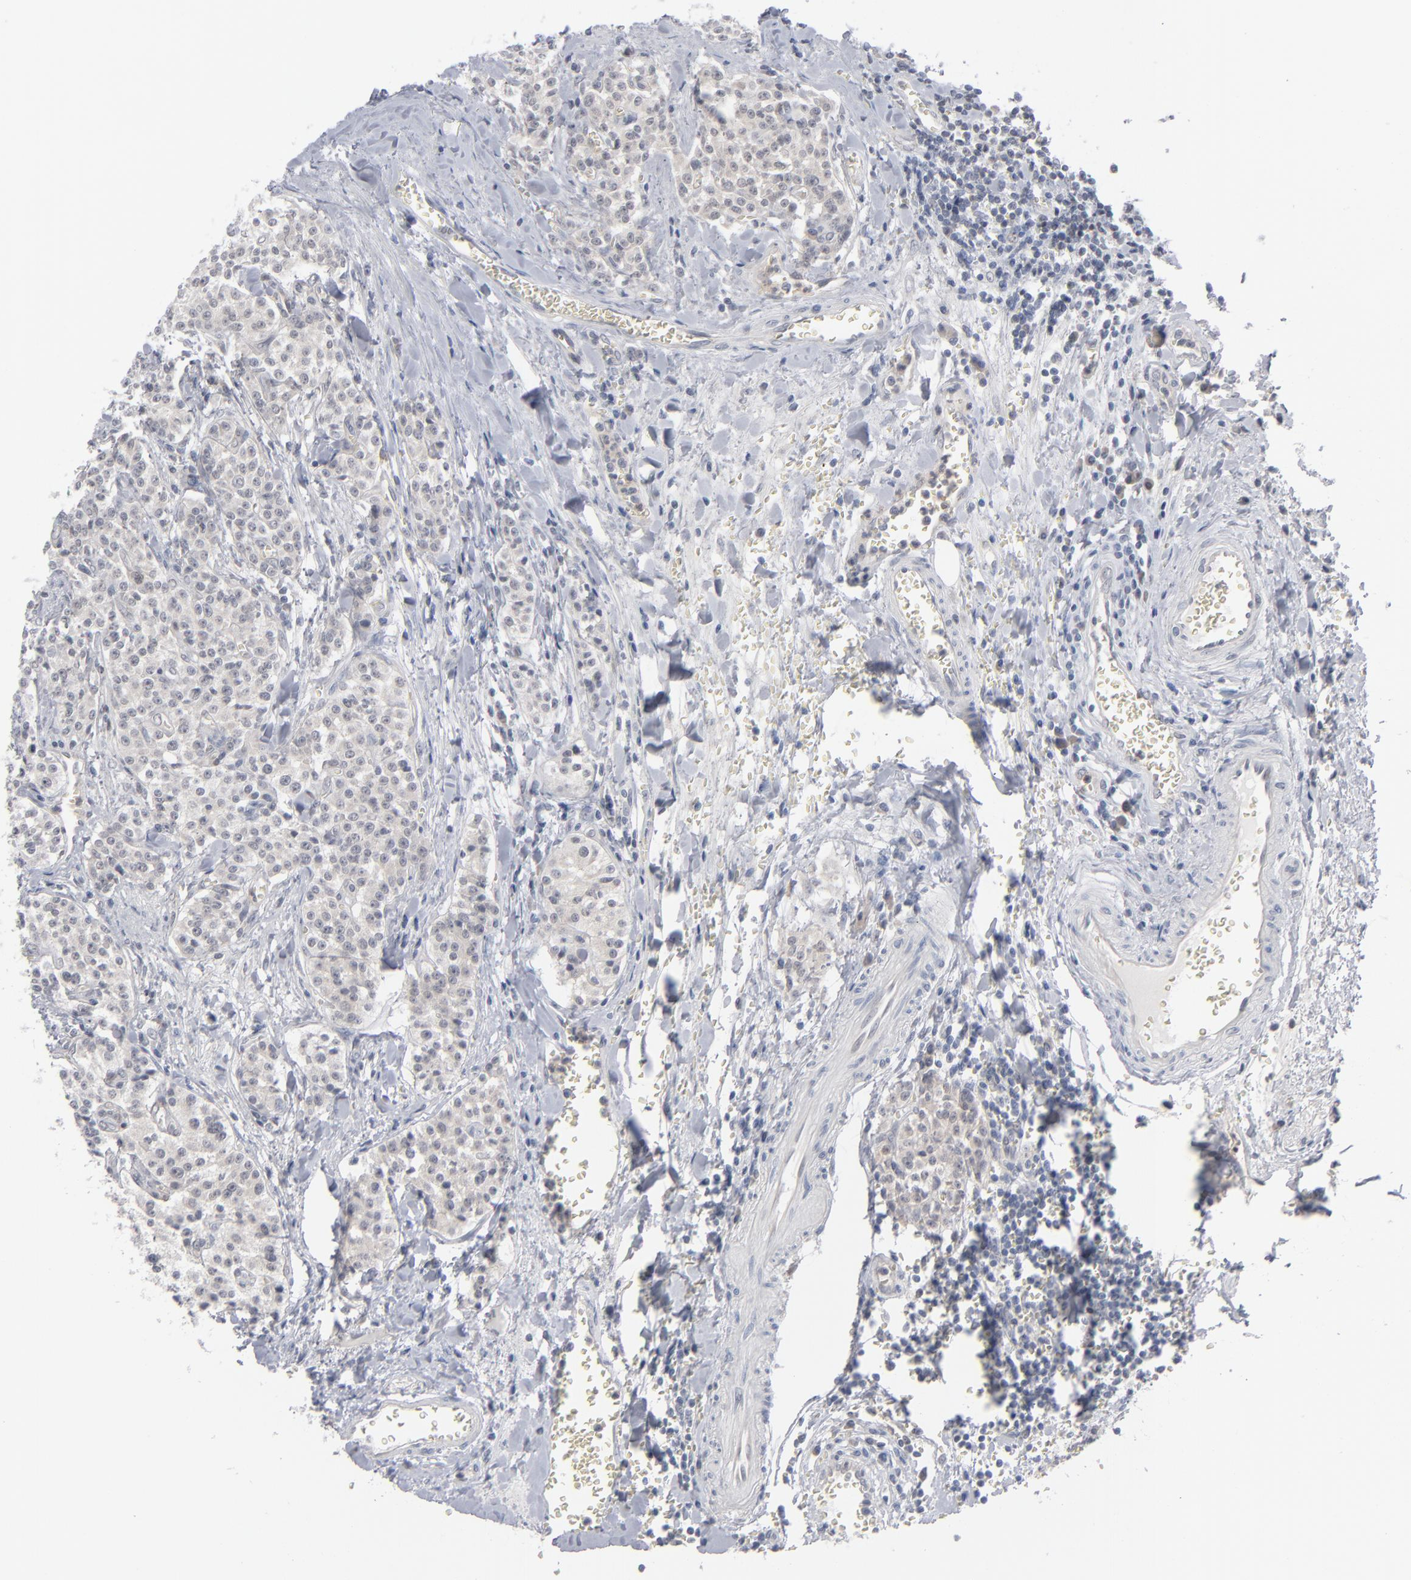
{"staining": {"intensity": "negative", "quantity": "none", "location": "none"}, "tissue": "carcinoid", "cell_type": "Tumor cells", "image_type": "cancer", "snomed": [{"axis": "morphology", "description": "Carcinoid, malignant, NOS"}, {"axis": "topography", "description": "Stomach"}], "caption": "Tumor cells show no significant staining in carcinoid.", "gene": "POF1B", "patient": {"sex": "female", "age": 76}}